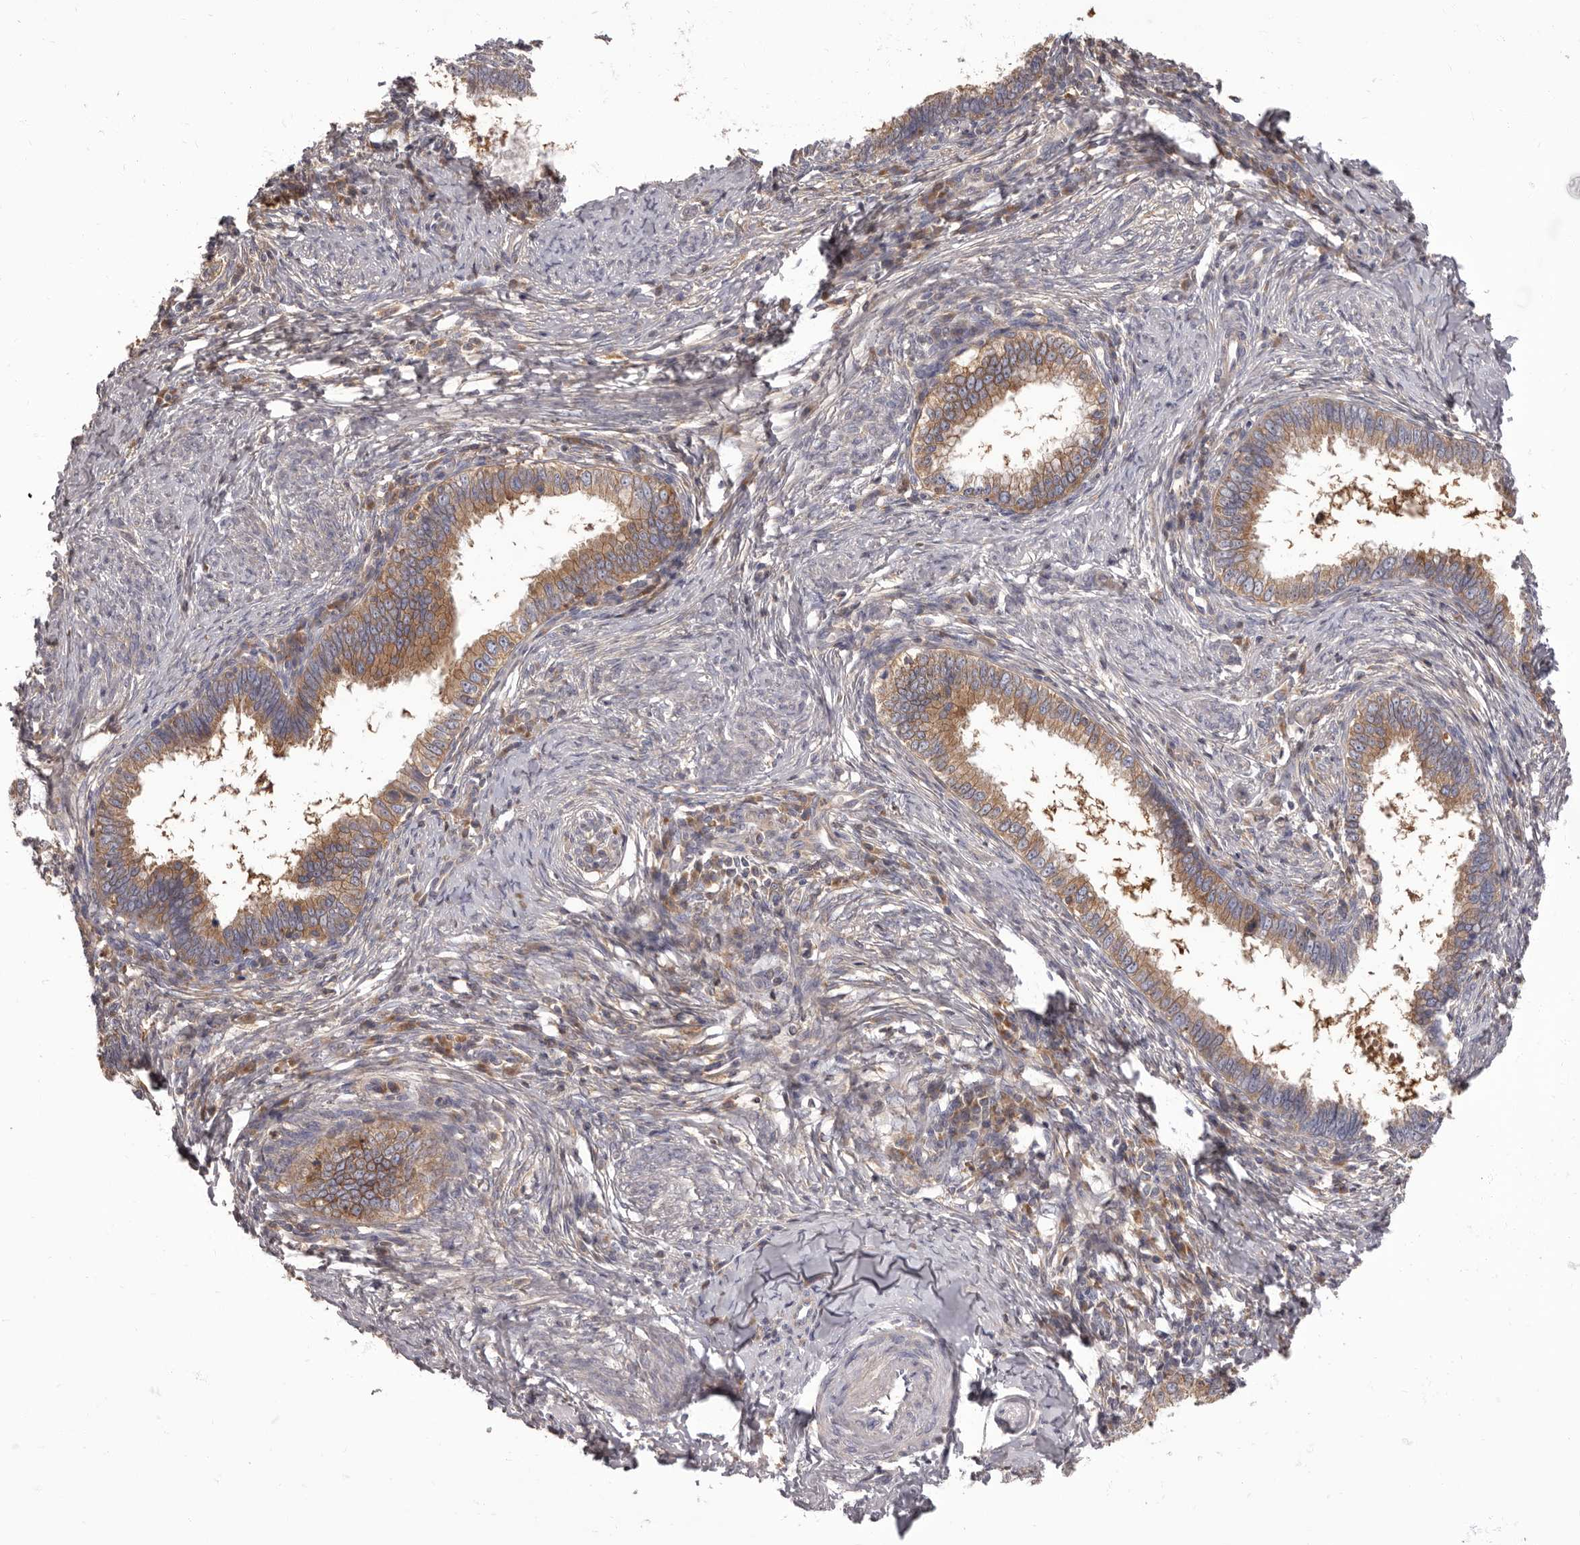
{"staining": {"intensity": "moderate", "quantity": ">75%", "location": "cytoplasmic/membranous"}, "tissue": "cervical cancer", "cell_type": "Tumor cells", "image_type": "cancer", "snomed": [{"axis": "morphology", "description": "Adenocarcinoma, NOS"}, {"axis": "topography", "description": "Cervix"}], "caption": "This photomicrograph displays immunohistochemistry (IHC) staining of cervical adenocarcinoma, with medium moderate cytoplasmic/membranous staining in approximately >75% of tumor cells.", "gene": "APEH", "patient": {"sex": "female", "age": 36}}